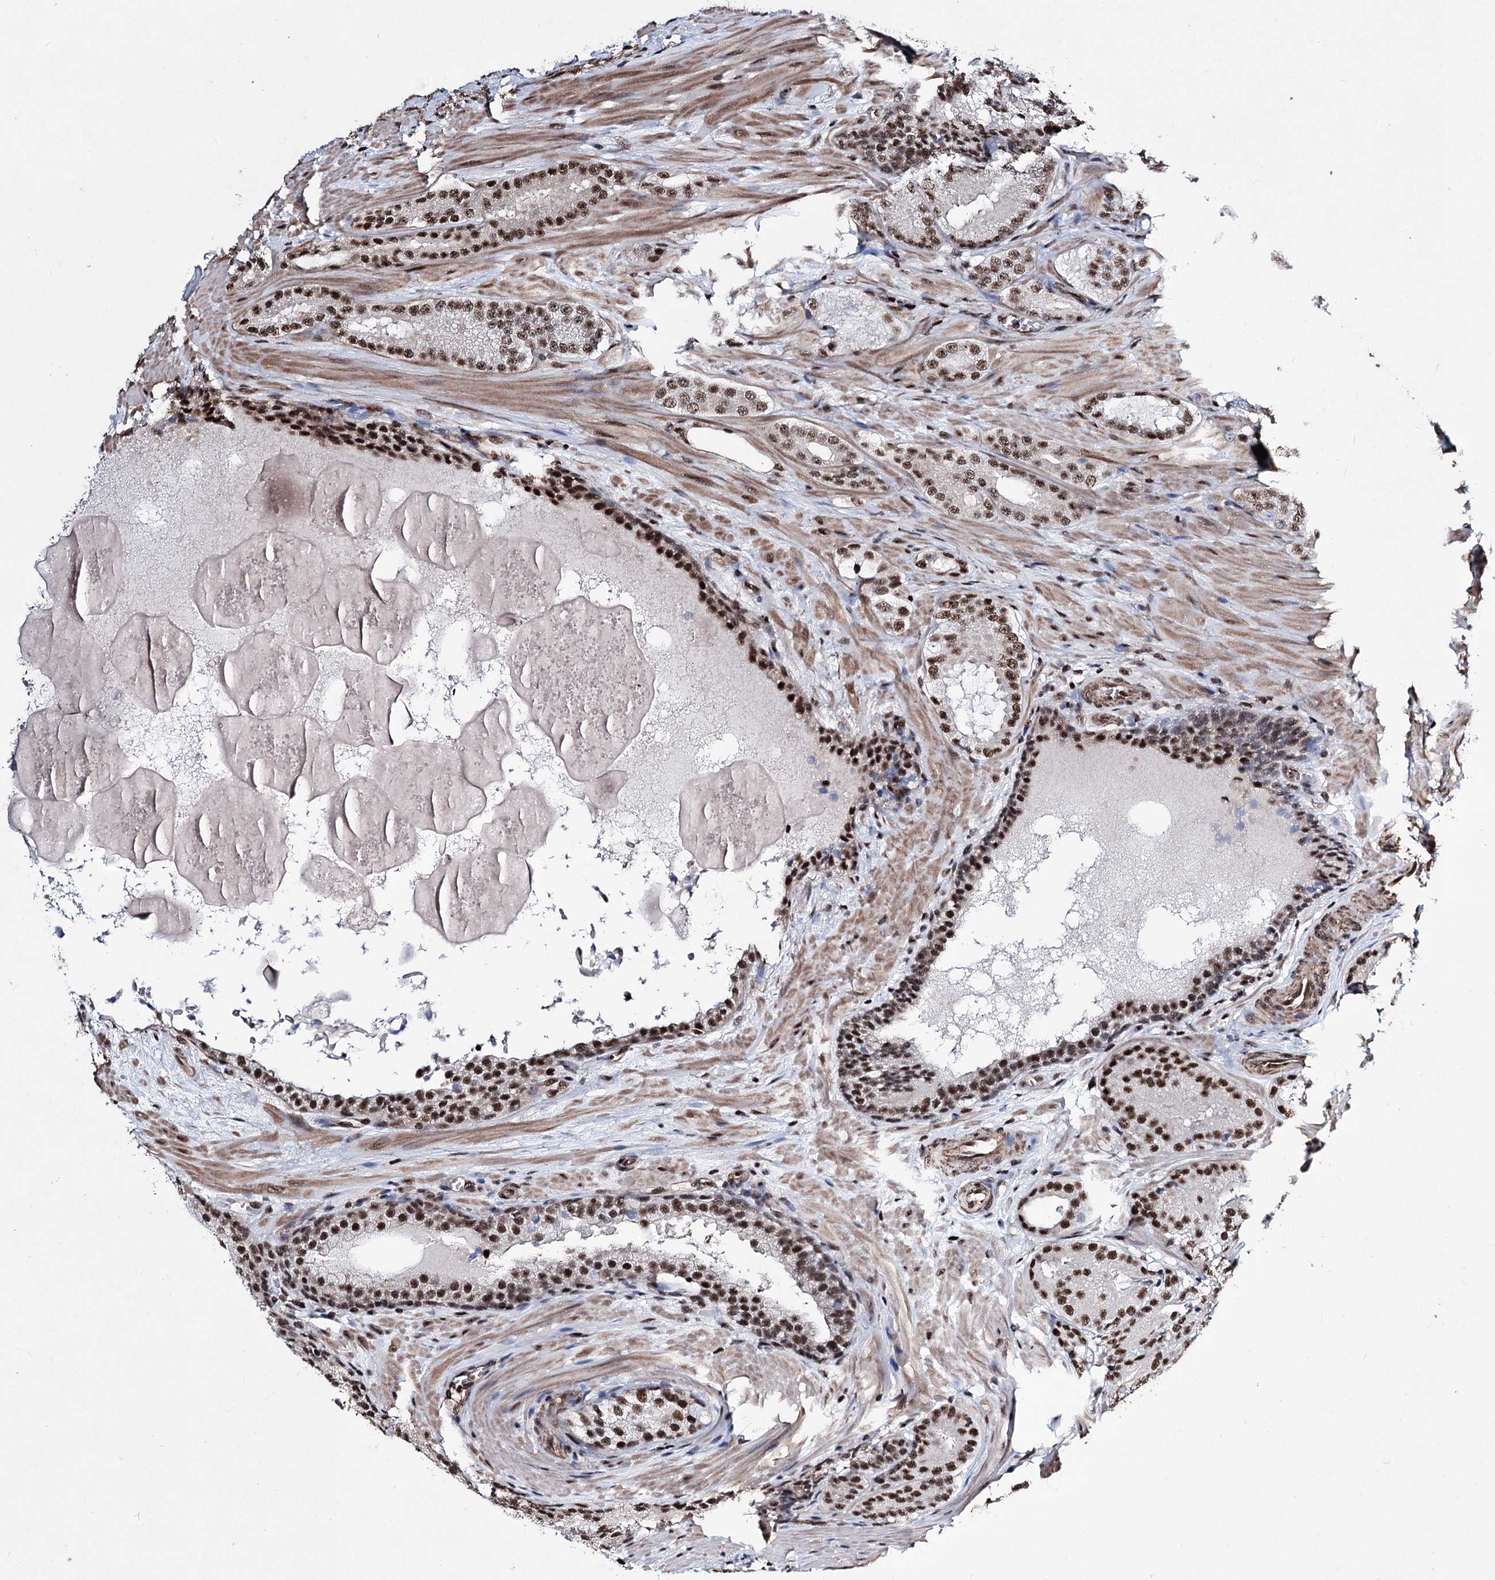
{"staining": {"intensity": "strong", "quantity": ">75%", "location": "nuclear"}, "tissue": "prostate cancer", "cell_type": "Tumor cells", "image_type": "cancer", "snomed": [{"axis": "morphology", "description": "Adenocarcinoma, High grade"}, {"axis": "topography", "description": "Prostate"}], "caption": "Prostate adenocarcinoma (high-grade) stained for a protein (brown) exhibits strong nuclear positive expression in approximately >75% of tumor cells.", "gene": "CHMP7", "patient": {"sex": "male", "age": 60}}